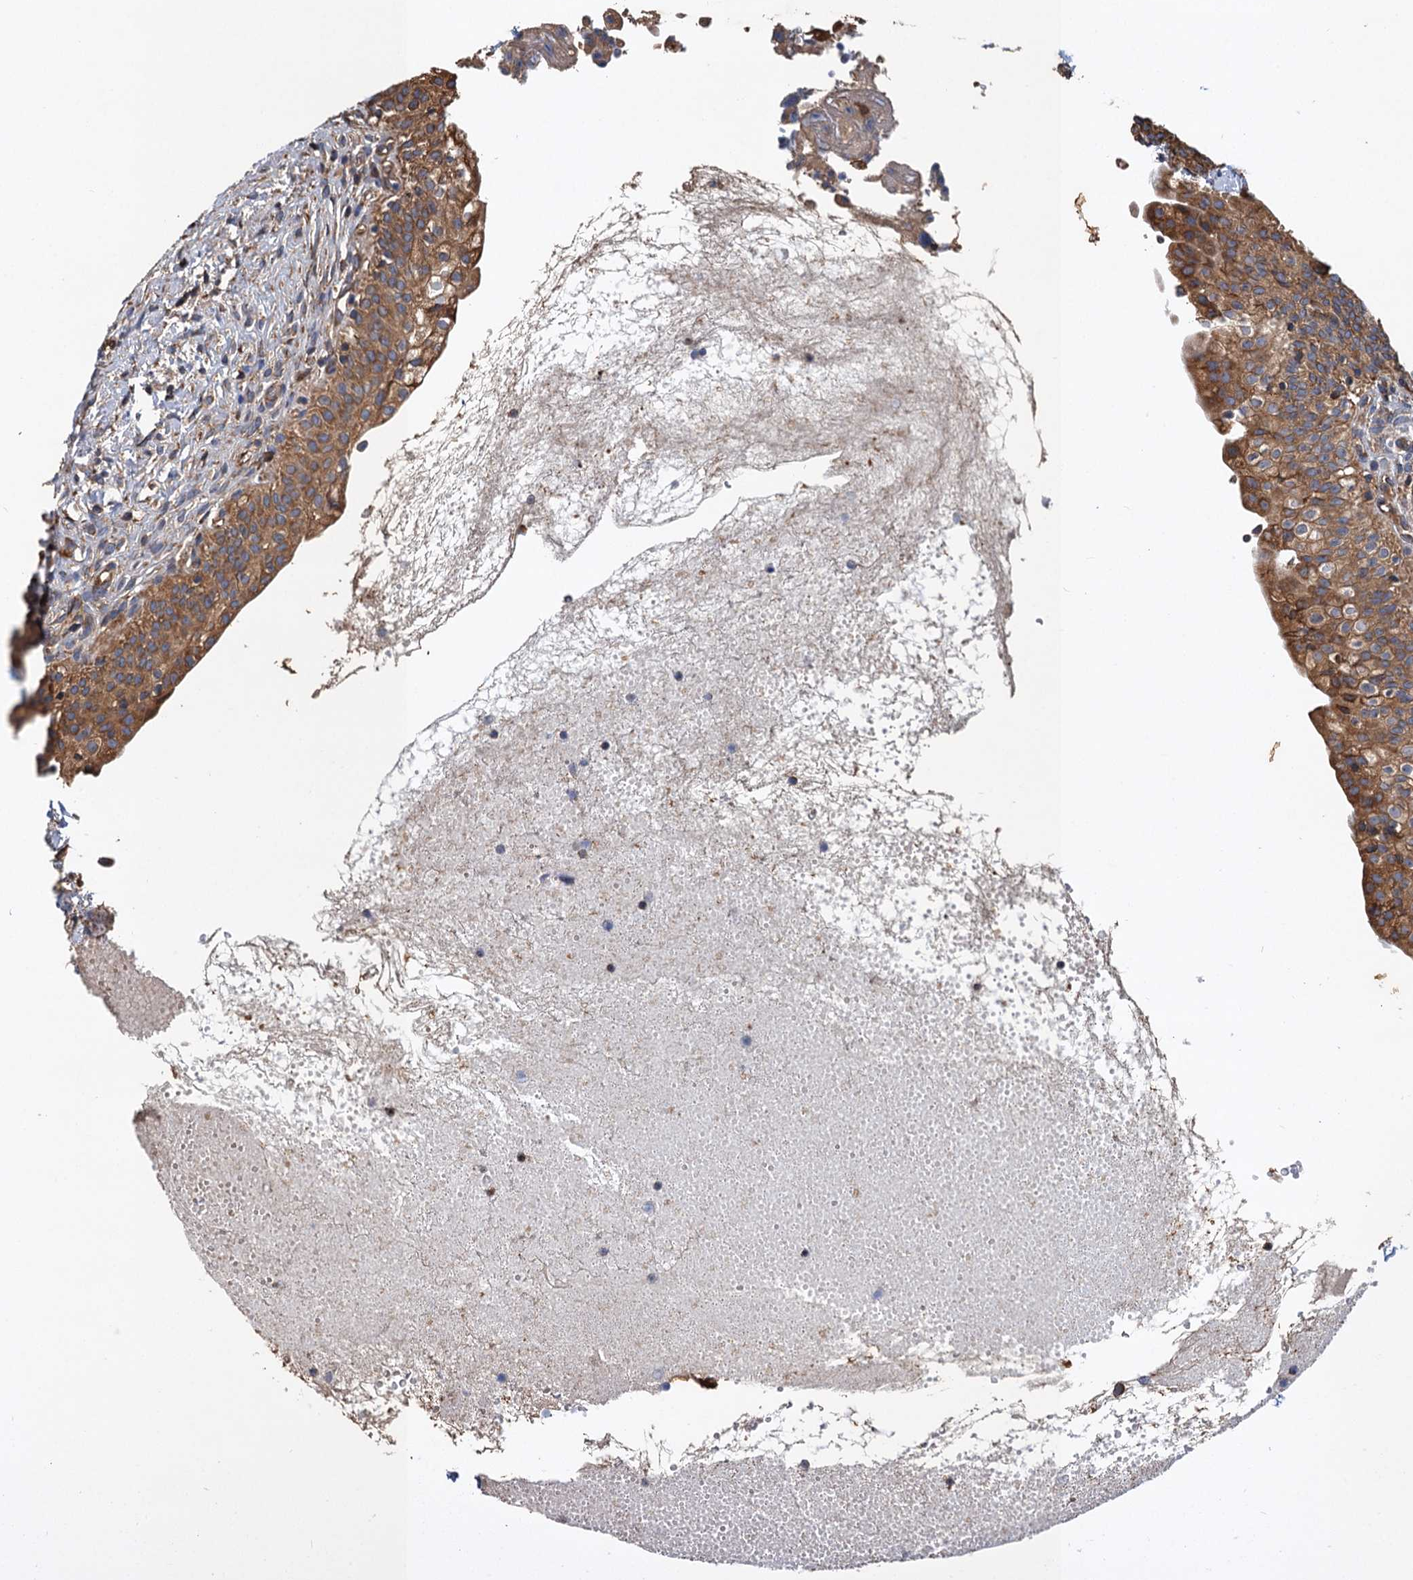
{"staining": {"intensity": "moderate", "quantity": ">75%", "location": "cytoplasmic/membranous"}, "tissue": "urinary bladder", "cell_type": "Urothelial cells", "image_type": "normal", "snomed": [{"axis": "morphology", "description": "Normal tissue, NOS"}, {"axis": "topography", "description": "Urinary bladder"}], "caption": "Immunohistochemical staining of normal human urinary bladder exhibits moderate cytoplasmic/membranous protein expression in approximately >75% of urothelial cells.", "gene": "LINS1", "patient": {"sex": "male", "age": 55}}